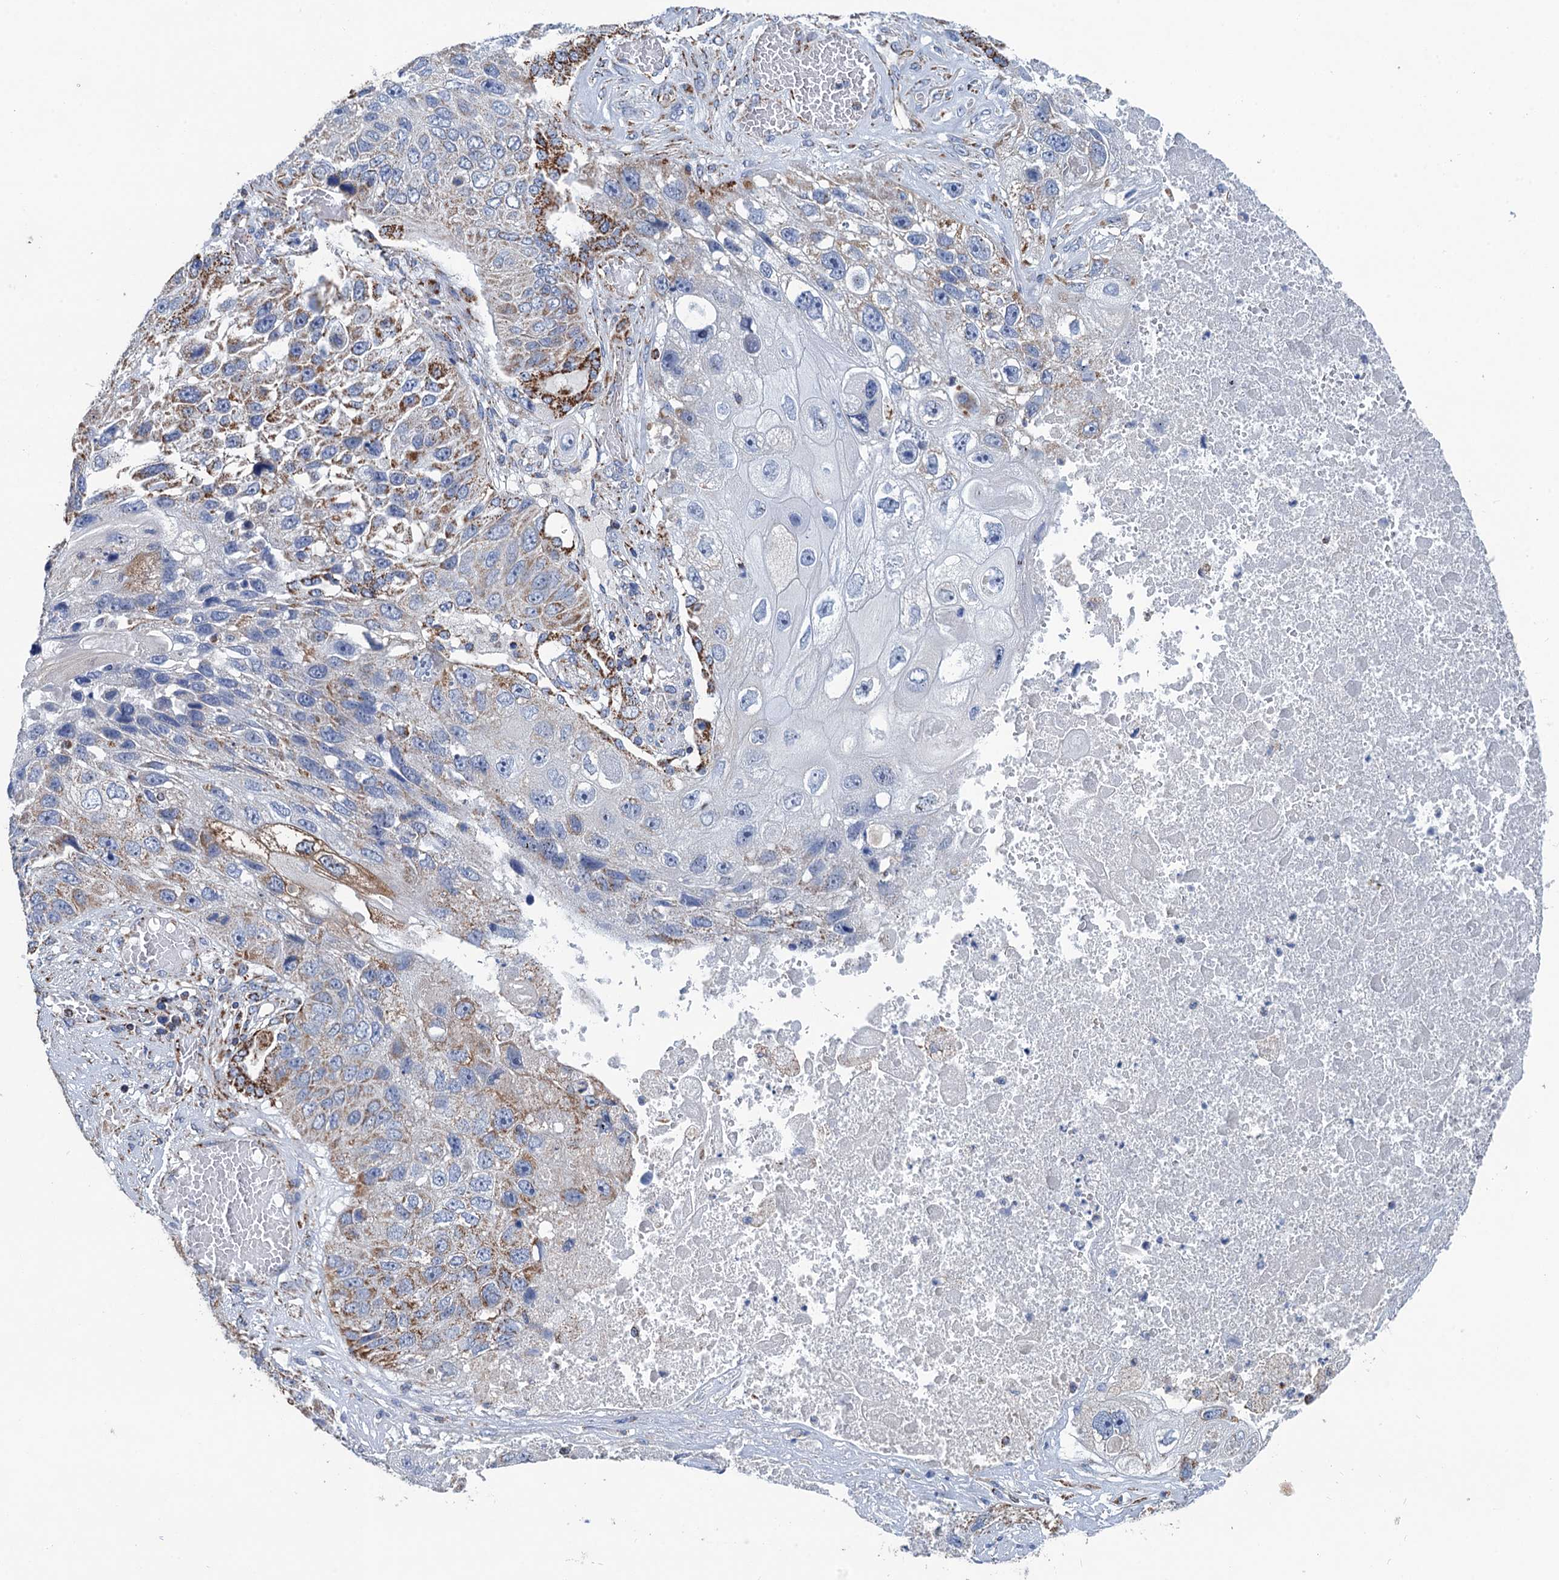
{"staining": {"intensity": "moderate", "quantity": "<25%", "location": "cytoplasmic/membranous"}, "tissue": "lung cancer", "cell_type": "Tumor cells", "image_type": "cancer", "snomed": [{"axis": "morphology", "description": "Squamous cell carcinoma, NOS"}, {"axis": "topography", "description": "Lung"}], "caption": "Lung cancer stained for a protein (brown) reveals moderate cytoplasmic/membranous positive positivity in about <25% of tumor cells.", "gene": "IVD", "patient": {"sex": "male", "age": 61}}